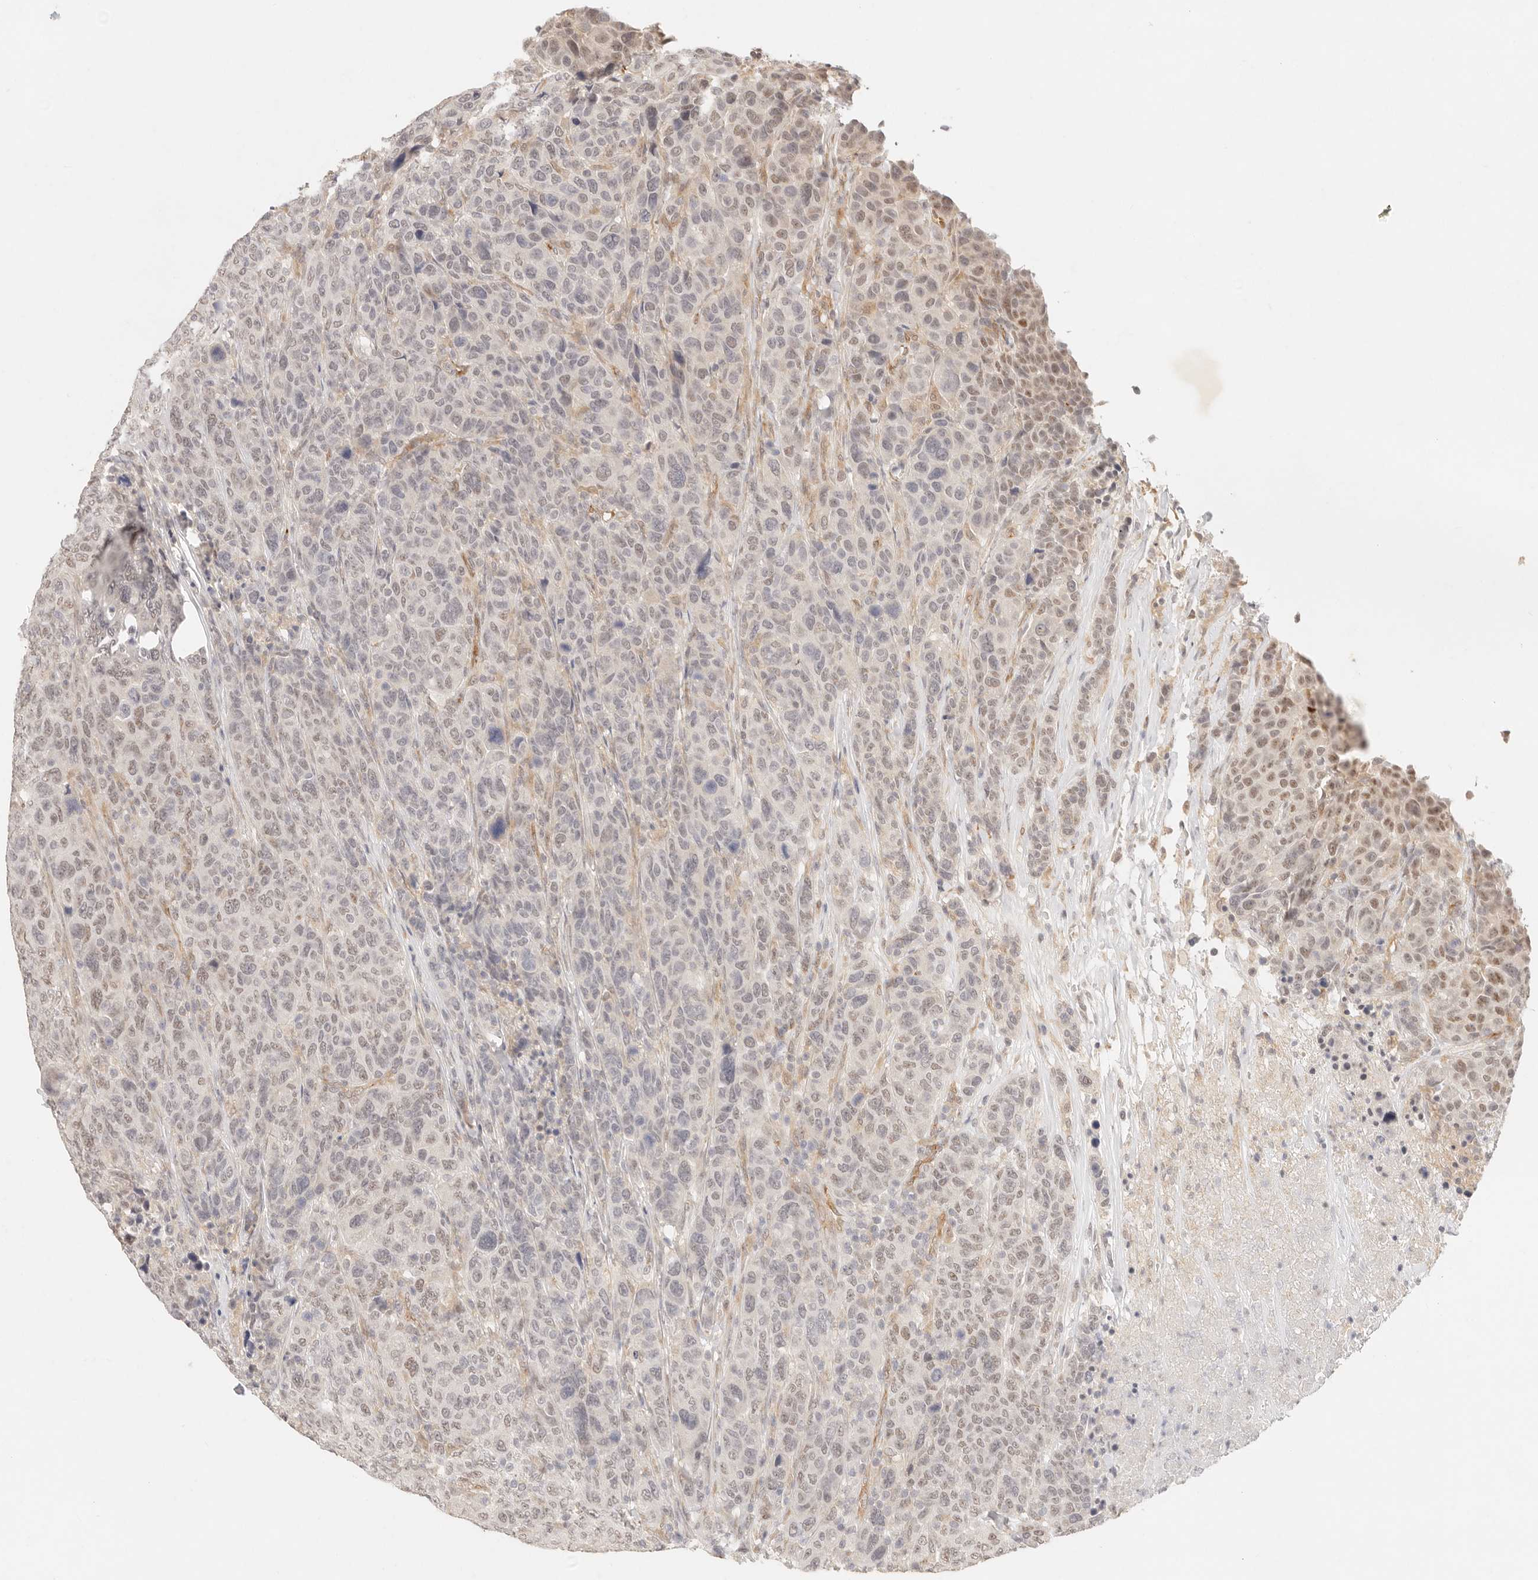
{"staining": {"intensity": "weak", "quantity": "25%-75%", "location": "nuclear"}, "tissue": "breast cancer", "cell_type": "Tumor cells", "image_type": "cancer", "snomed": [{"axis": "morphology", "description": "Duct carcinoma"}, {"axis": "topography", "description": "Breast"}], "caption": "Breast cancer stained with IHC demonstrates weak nuclear staining in approximately 25%-75% of tumor cells.", "gene": "GPR156", "patient": {"sex": "female", "age": 37}}